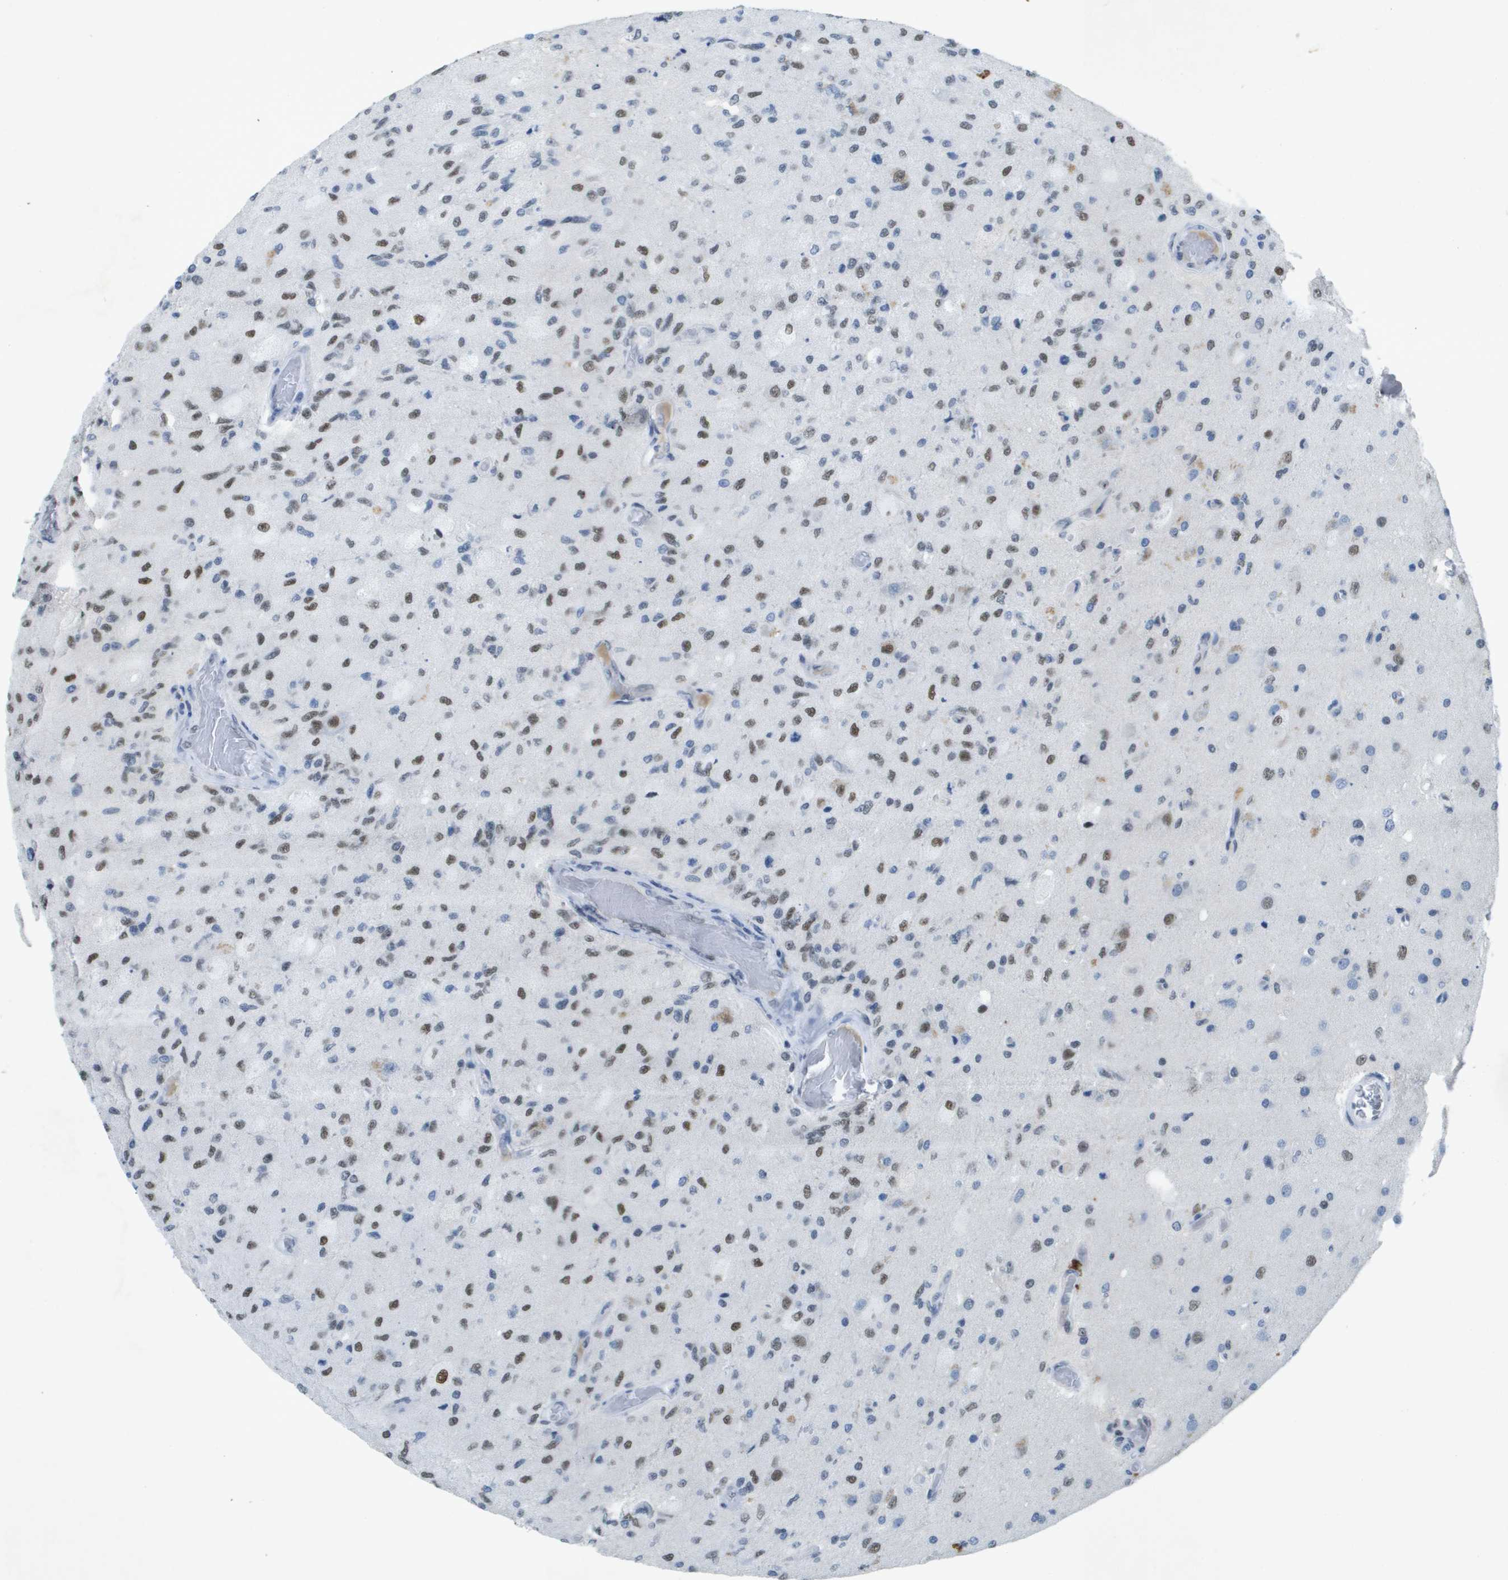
{"staining": {"intensity": "moderate", "quantity": "25%-75%", "location": "nuclear"}, "tissue": "glioma", "cell_type": "Tumor cells", "image_type": "cancer", "snomed": [{"axis": "morphology", "description": "Normal tissue, NOS"}, {"axis": "morphology", "description": "Glioma, malignant, High grade"}, {"axis": "topography", "description": "Cerebral cortex"}], "caption": "This image exhibits immunohistochemistry staining of glioma, with medium moderate nuclear positivity in approximately 25%-75% of tumor cells.", "gene": "TP53RK", "patient": {"sex": "male", "age": 77}}